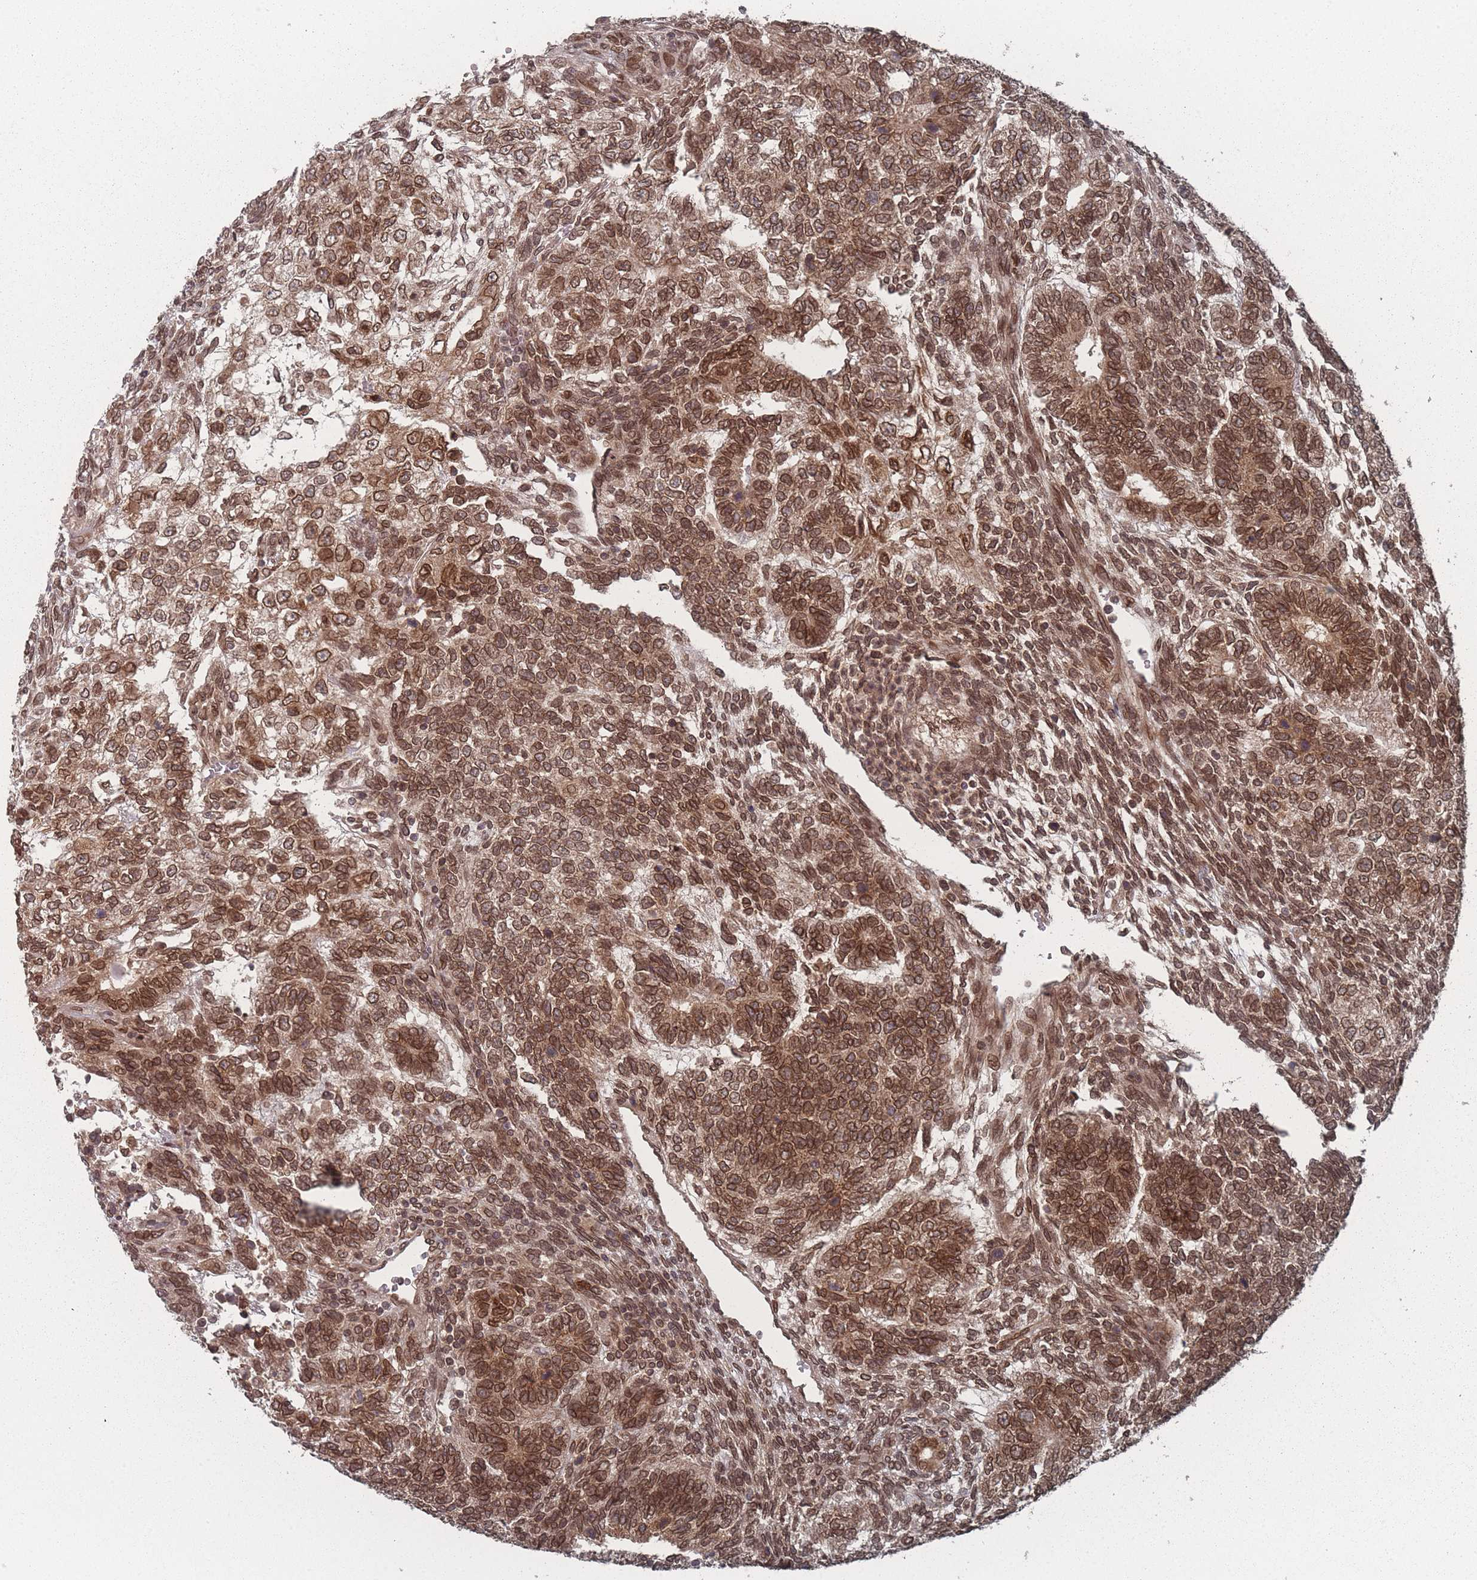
{"staining": {"intensity": "strong", "quantity": ">75%", "location": "cytoplasmic/membranous,nuclear"}, "tissue": "testis cancer", "cell_type": "Tumor cells", "image_type": "cancer", "snomed": [{"axis": "morphology", "description": "Carcinoma, Embryonal, NOS"}, {"axis": "topography", "description": "Testis"}], "caption": "Protein expression analysis of human testis cancer reveals strong cytoplasmic/membranous and nuclear staining in approximately >75% of tumor cells. (DAB IHC, brown staining for protein, blue staining for nuclei).", "gene": "TBC1D25", "patient": {"sex": "male", "age": 23}}